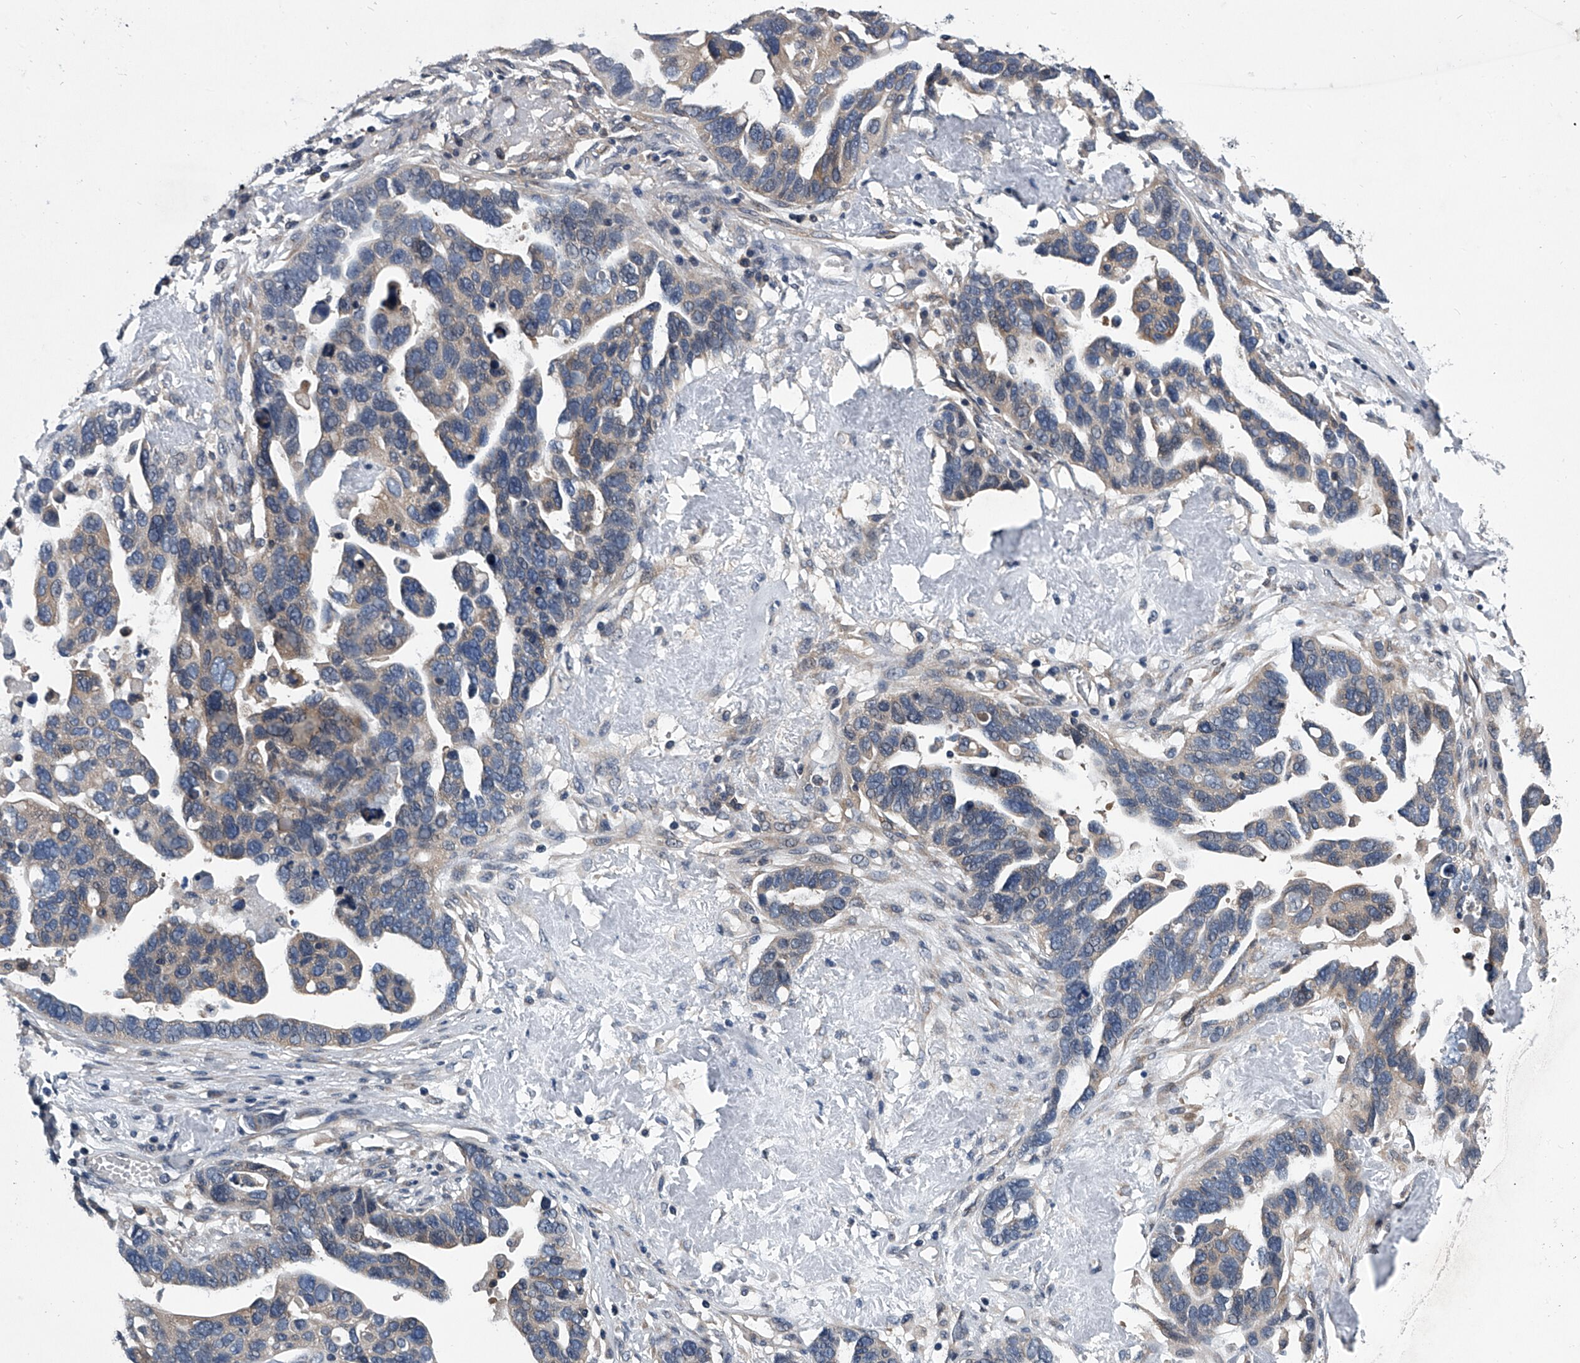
{"staining": {"intensity": "weak", "quantity": "25%-75%", "location": "cytoplasmic/membranous"}, "tissue": "ovarian cancer", "cell_type": "Tumor cells", "image_type": "cancer", "snomed": [{"axis": "morphology", "description": "Cystadenocarcinoma, serous, NOS"}, {"axis": "topography", "description": "Ovary"}], "caption": "Weak cytoplasmic/membranous protein staining is identified in approximately 25%-75% of tumor cells in ovarian cancer (serous cystadenocarcinoma). The staining was performed using DAB, with brown indicating positive protein expression. Nuclei are stained blue with hematoxylin.", "gene": "PPP2R5D", "patient": {"sex": "female", "age": 54}}